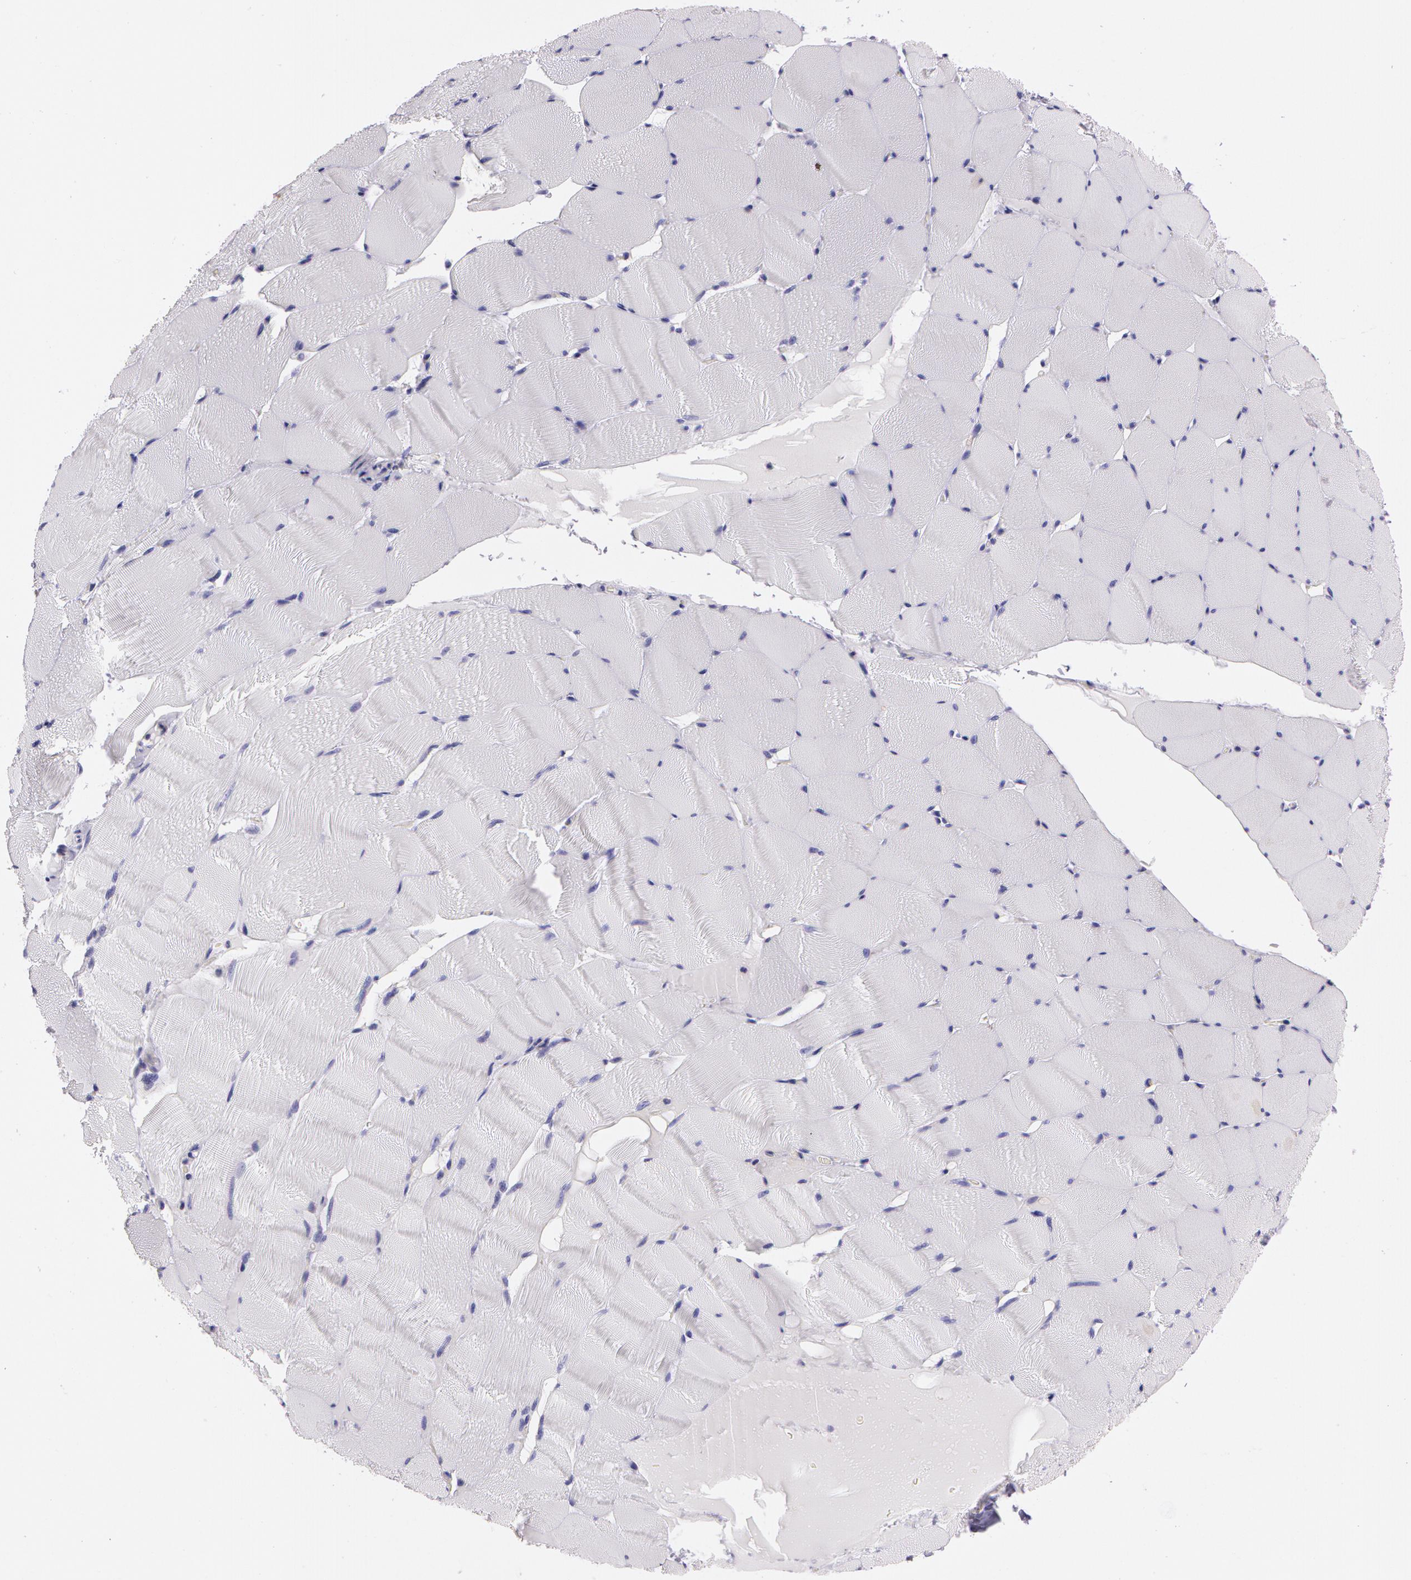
{"staining": {"intensity": "negative", "quantity": "none", "location": "none"}, "tissue": "skeletal muscle", "cell_type": "Myocytes", "image_type": "normal", "snomed": [{"axis": "morphology", "description": "Normal tissue, NOS"}, {"axis": "topography", "description": "Skeletal muscle"}], "caption": "IHC histopathology image of benign skeletal muscle: skeletal muscle stained with DAB reveals no significant protein expression in myocytes.", "gene": "LY75", "patient": {"sex": "male", "age": 62}}